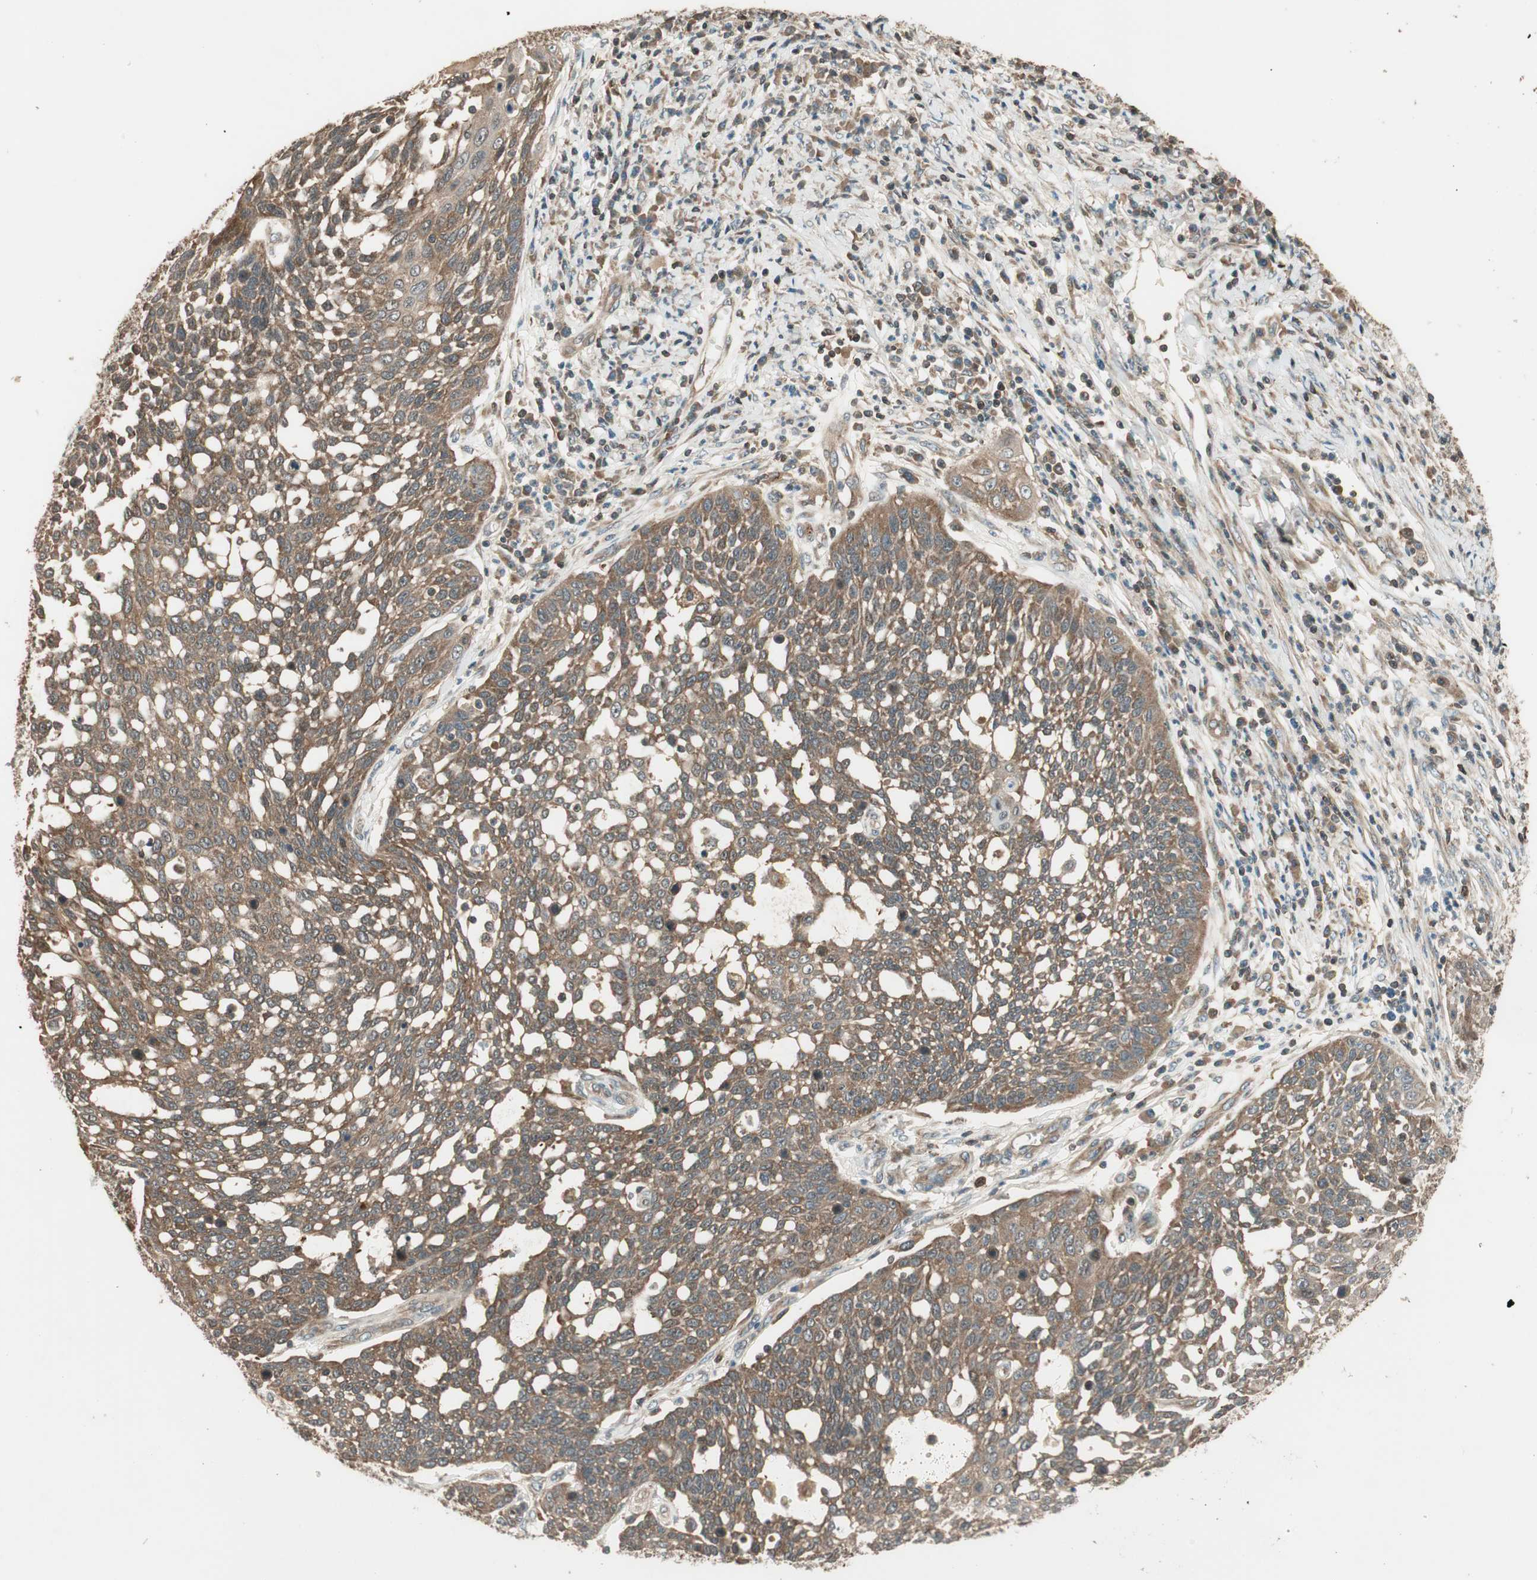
{"staining": {"intensity": "moderate", "quantity": ">75%", "location": "cytoplasmic/membranous"}, "tissue": "cervical cancer", "cell_type": "Tumor cells", "image_type": "cancer", "snomed": [{"axis": "morphology", "description": "Squamous cell carcinoma, NOS"}, {"axis": "topography", "description": "Cervix"}], "caption": "Immunohistochemical staining of human cervical squamous cell carcinoma reveals moderate cytoplasmic/membranous protein staining in about >75% of tumor cells.", "gene": "CNOT4", "patient": {"sex": "female", "age": 34}}